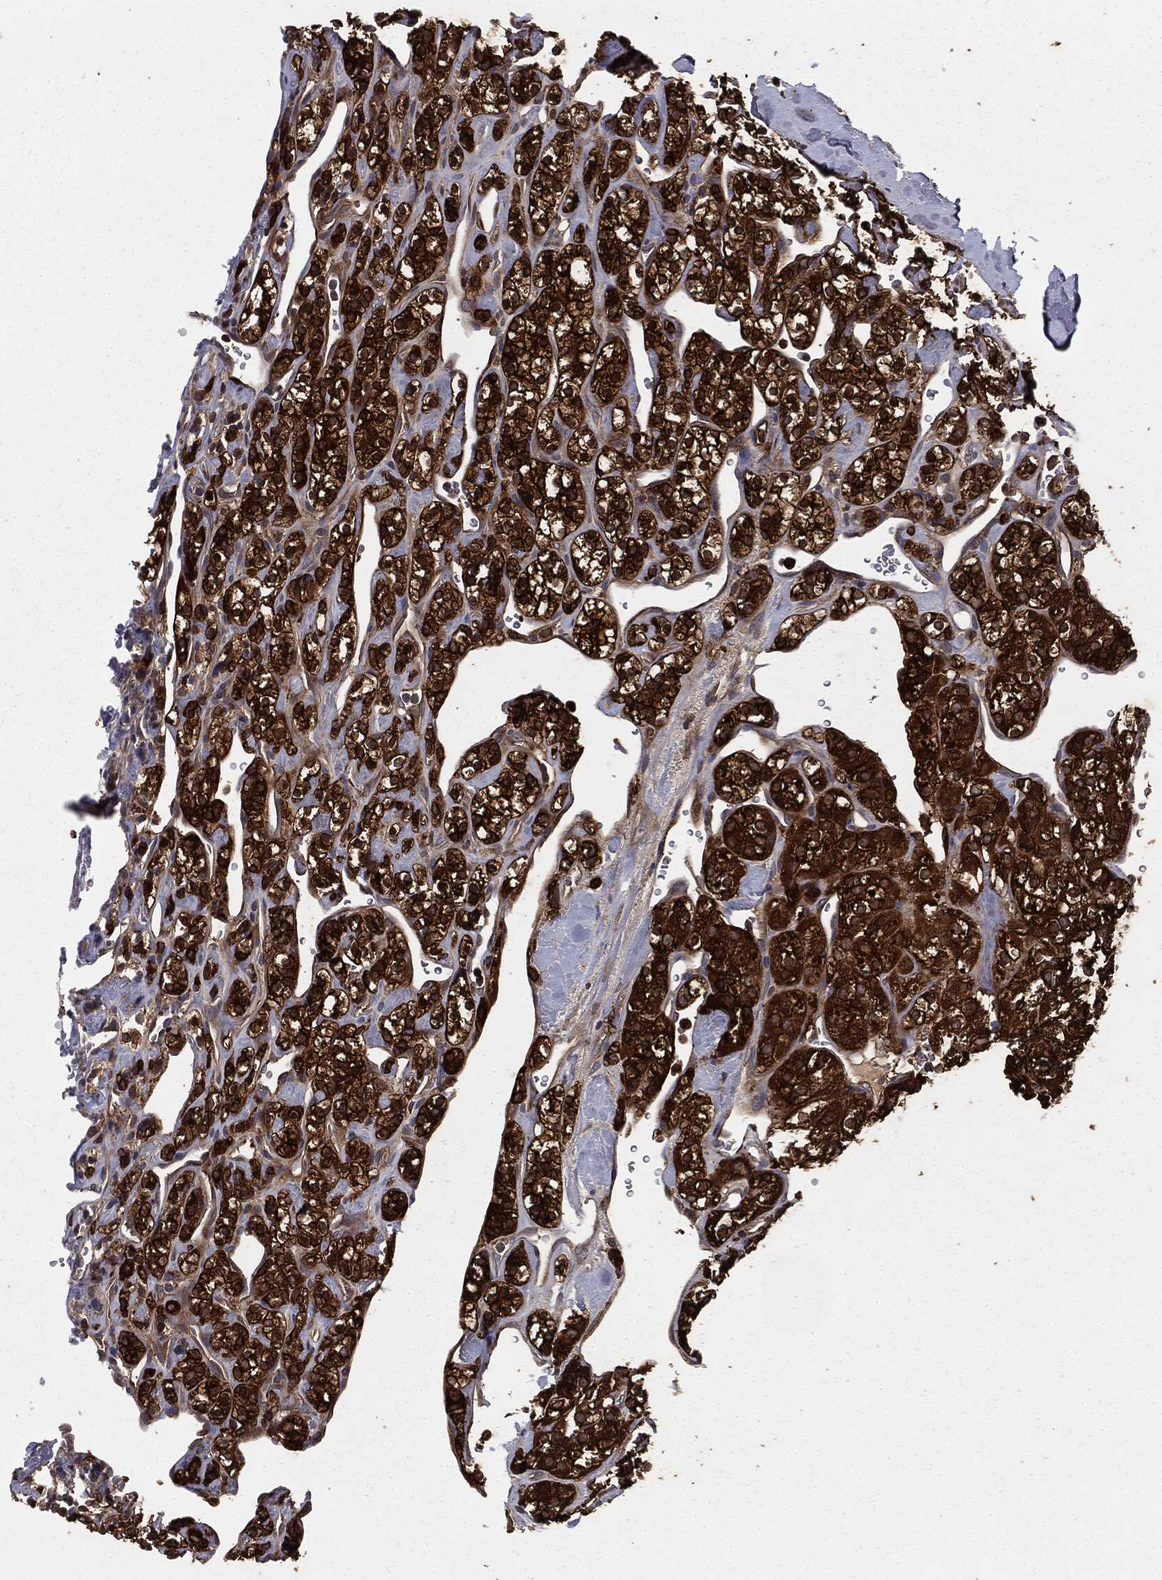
{"staining": {"intensity": "strong", "quantity": ">75%", "location": "cytoplasmic/membranous"}, "tissue": "renal cancer", "cell_type": "Tumor cells", "image_type": "cancer", "snomed": [{"axis": "morphology", "description": "Adenocarcinoma, NOS"}, {"axis": "topography", "description": "Kidney"}], "caption": "DAB immunohistochemical staining of human renal adenocarcinoma demonstrates strong cytoplasmic/membranous protein expression in about >75% of tumor cells. (Brightfield microscopy of DAB IHC at high magnification).", "gene": "GNB5", "patient": {"sex": "male", "age": 77}}